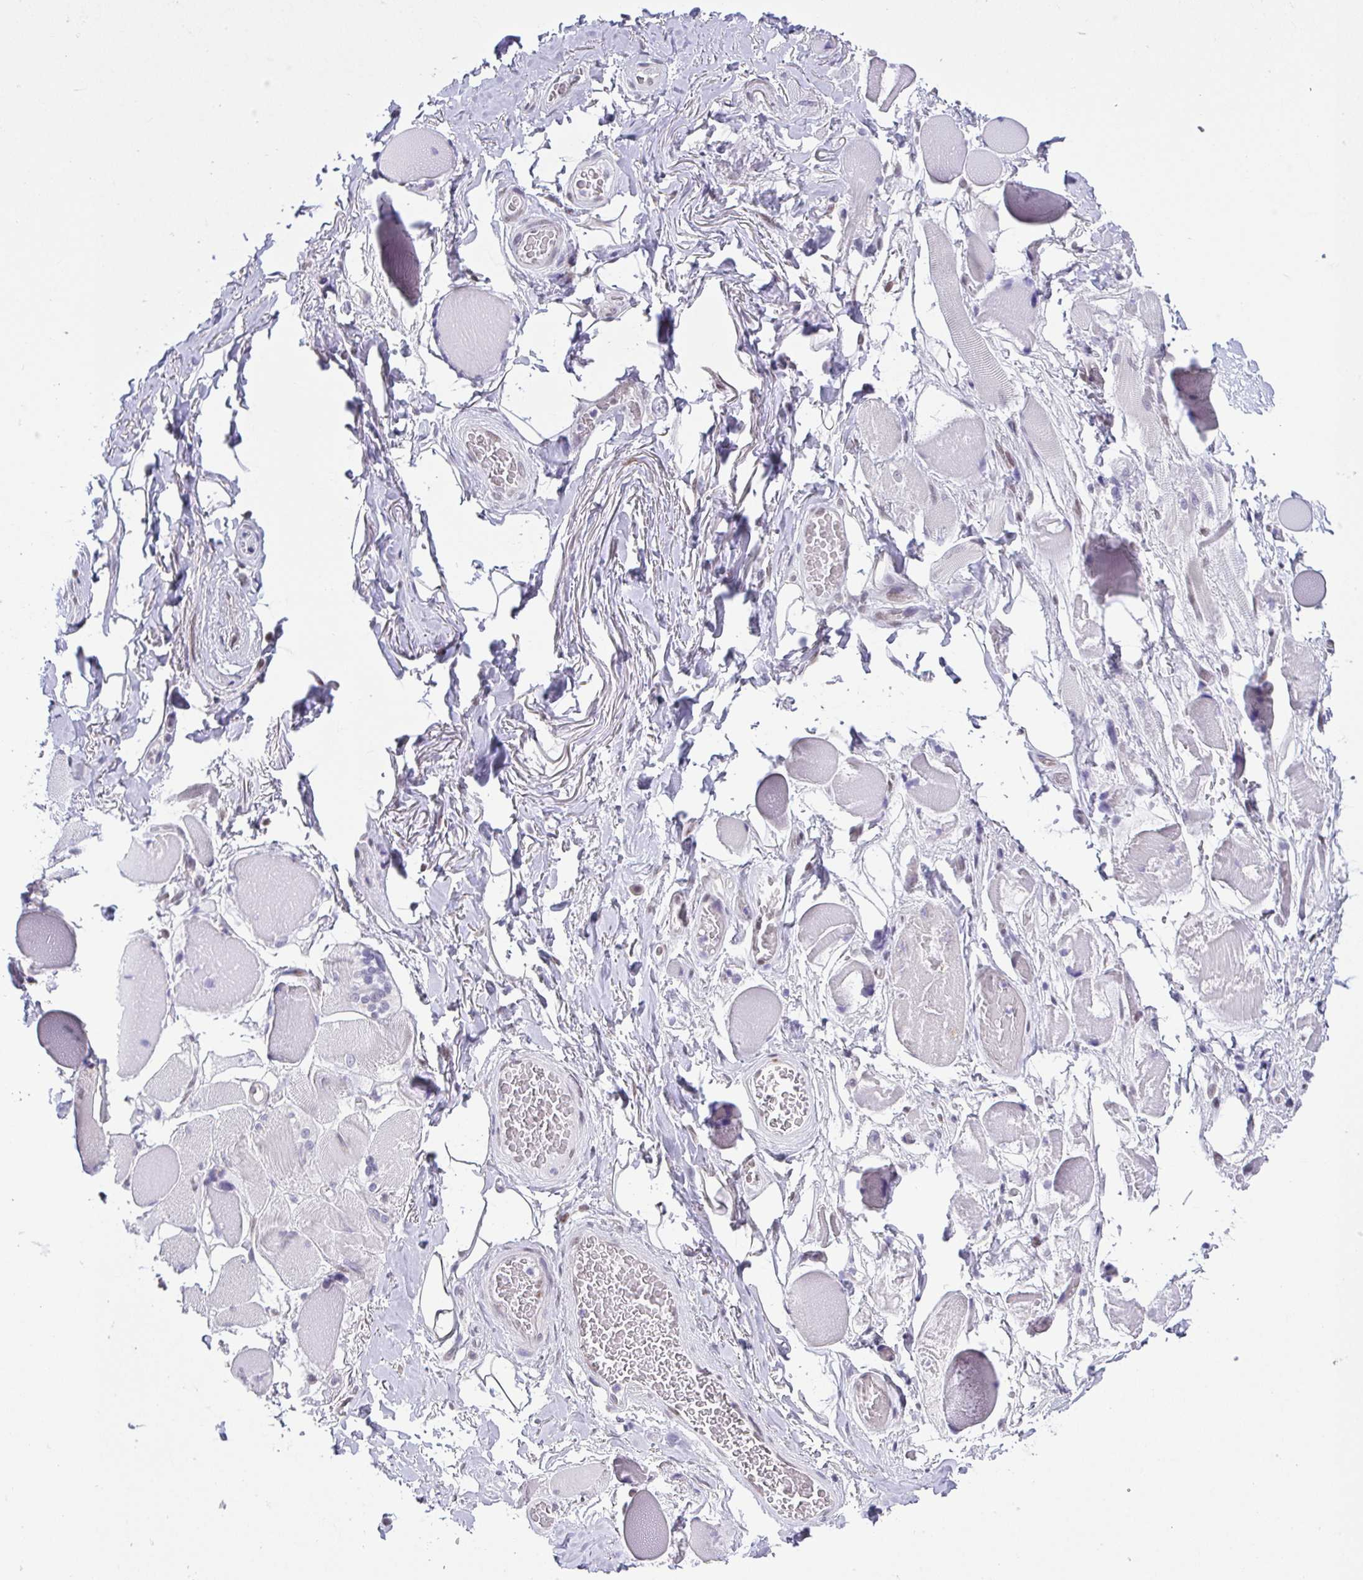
{"staining": {"intensity": "negative", "quantity": "none", "location": "none"}, "tissue": "skeletal muscle", "cell_type": "Myocytes", "image_type": "normal", "snomed": [{"axis": "morphology", "description": "Normal tissue, NOS"}, {"axis": "topography", "description": "Skeletal muscle"}, {"axis": "topography", "description": "Anal"}, {"axis": "topography", "description": "Peripheral nerve tissue"}], "caption": "Myocytes show no significant protein staining in normal skeletal muscle. (Brightfield microscopy of DAB immunohistochemistry at high magnification).", "gene": "RBM3", "patient": {"sex": "male", "age": 53}}